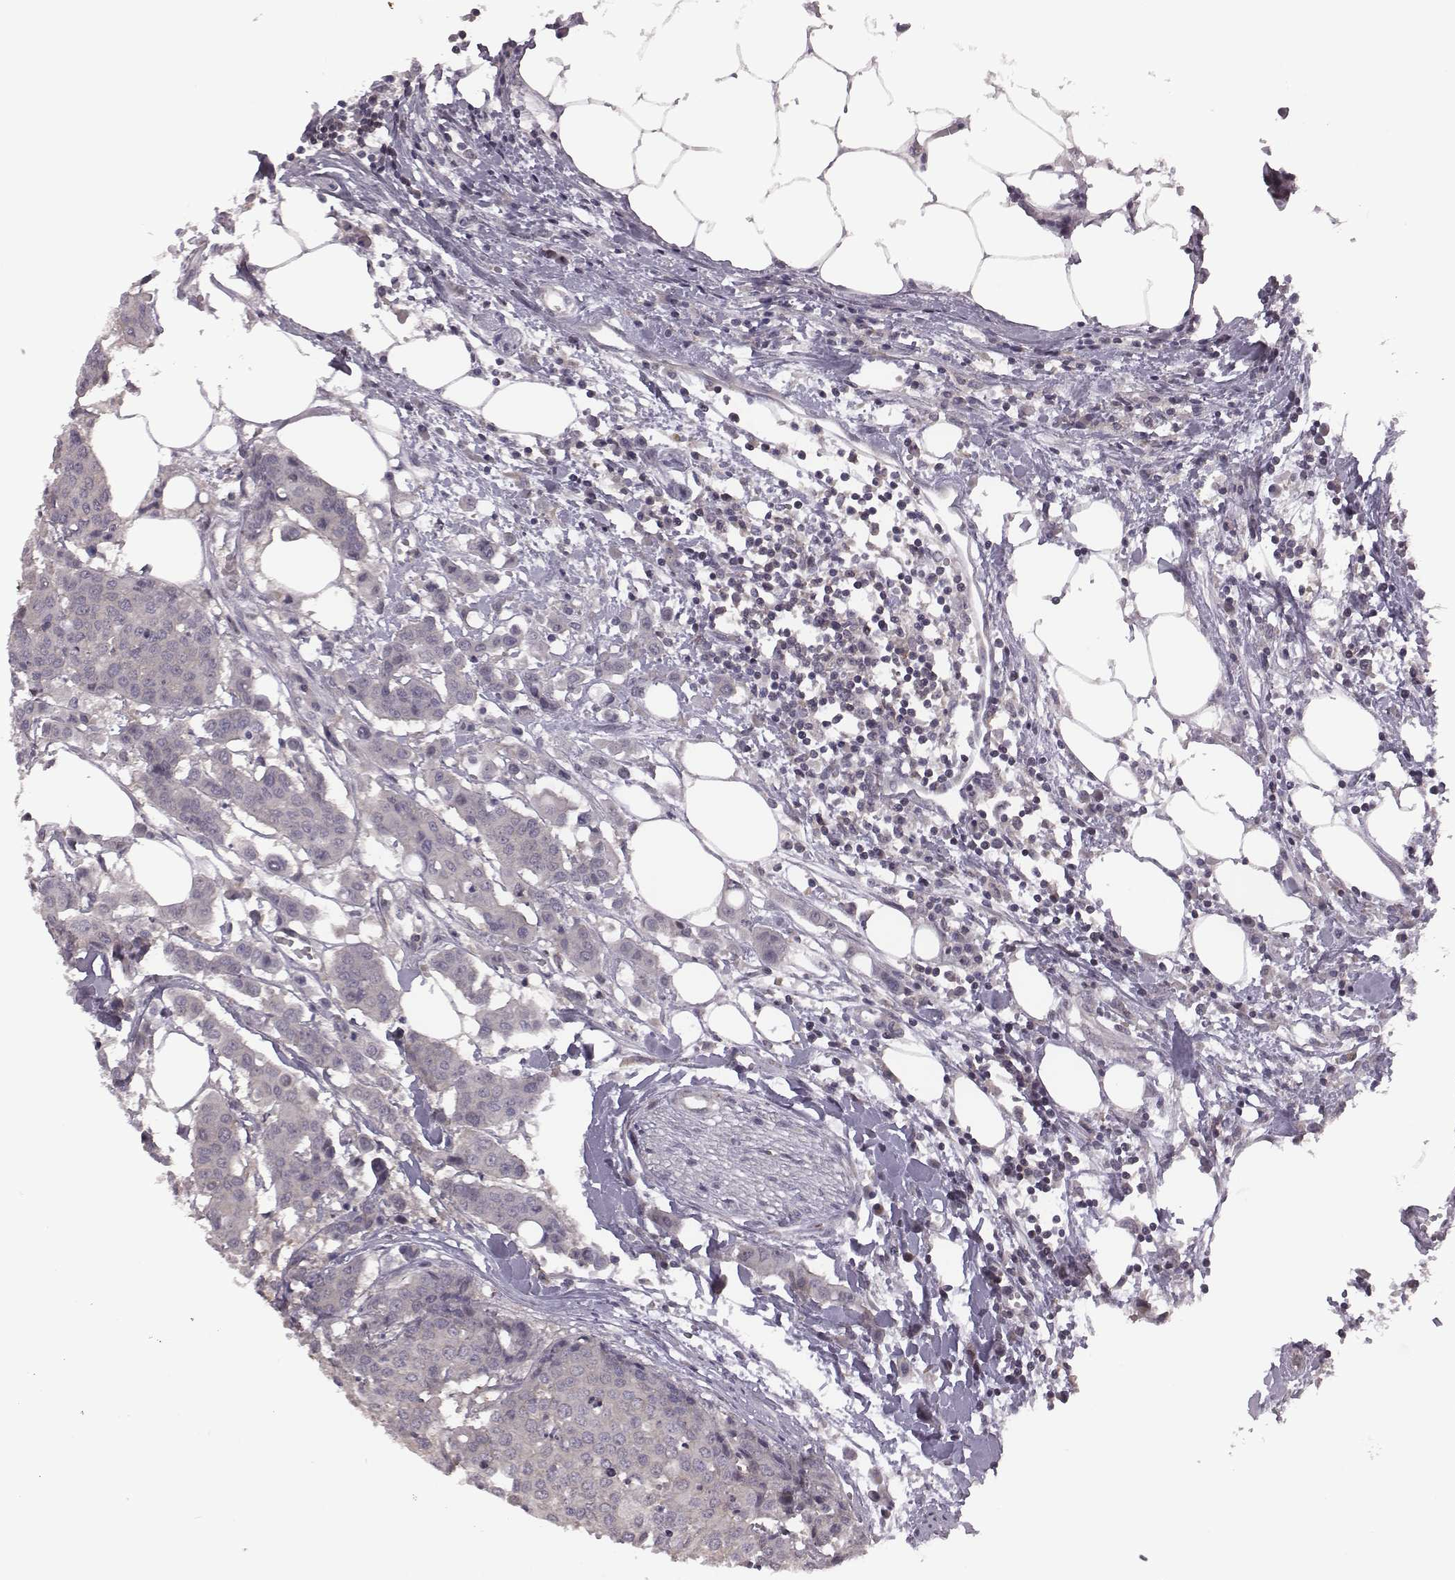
{"staining": {"intensity": "negative", "quantity": "none", "location": "none"}, "tissue": "carcinoid", "cell_type": "Tumor cells", "image_type": "cancer", "snomed": [{"axis": "morphology", "description": "Carcinoid, malignant, NOS"}, {"axis": "topography", "description": "Colon"}], "caption": "Immunohistochemical staining of malignant carcinoid exhibits no significant expression in tumor cells.", "gene": "BICDL1", "patient": {"sex": "male", "age": 81}}